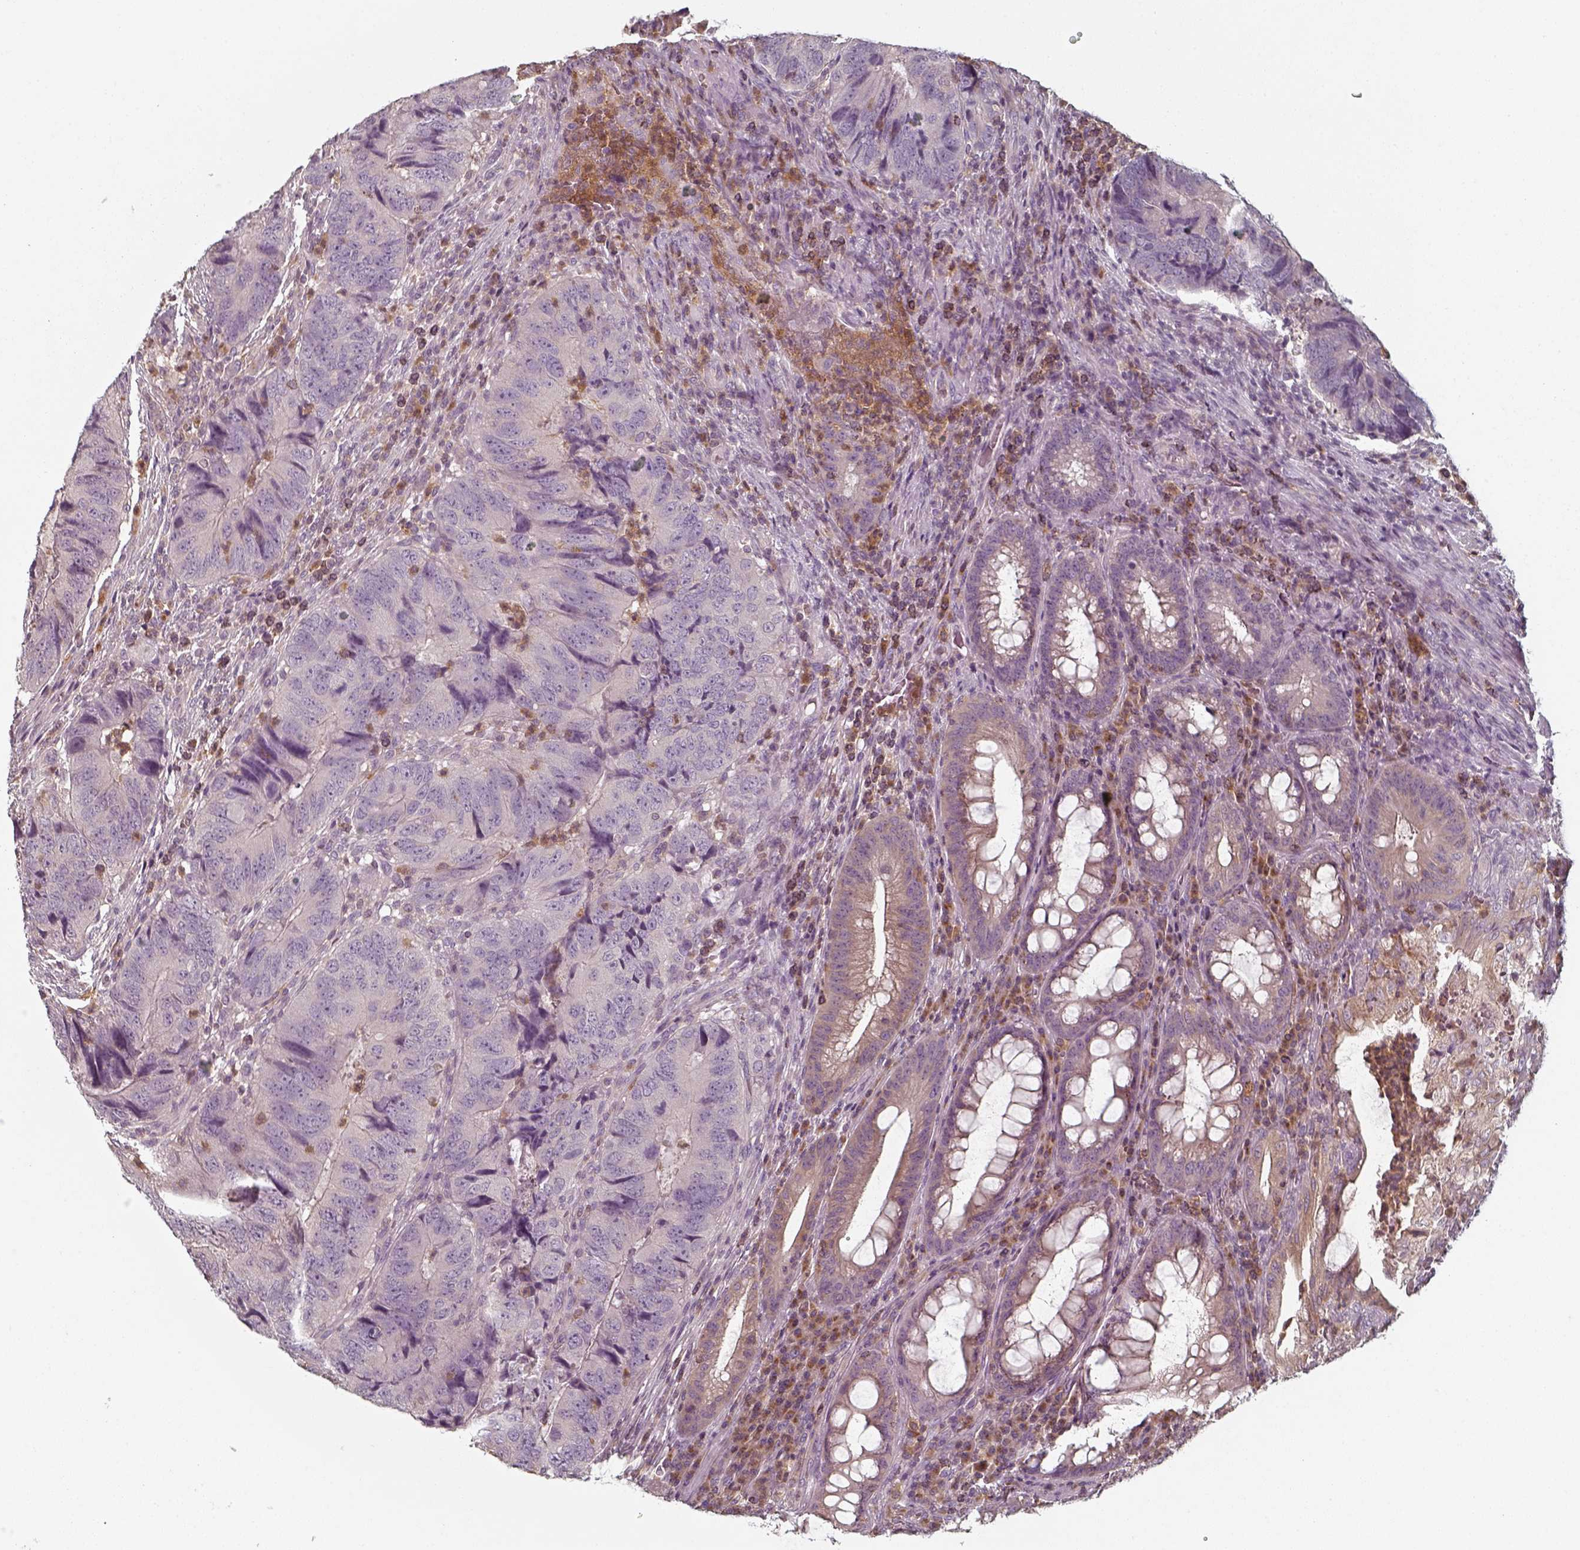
{"staining": {"intensity": "negative", "quantity": "none", "location": "none"}, "tissue": "colorectal cancer", "cell_type": "Tumor cells", "image_type": "cancer", "snomed": [{"axis": "morphology", "description": "Adenocarcinoma, NOS"}, {"axis": "topography", "description": "Colon"}], "caption": "Tumor cells are negative for brown protein staining in adenocarcinoma (colorectal).", "gene": "UNC13D", "patient": {"sex": "male", "age": 79}}